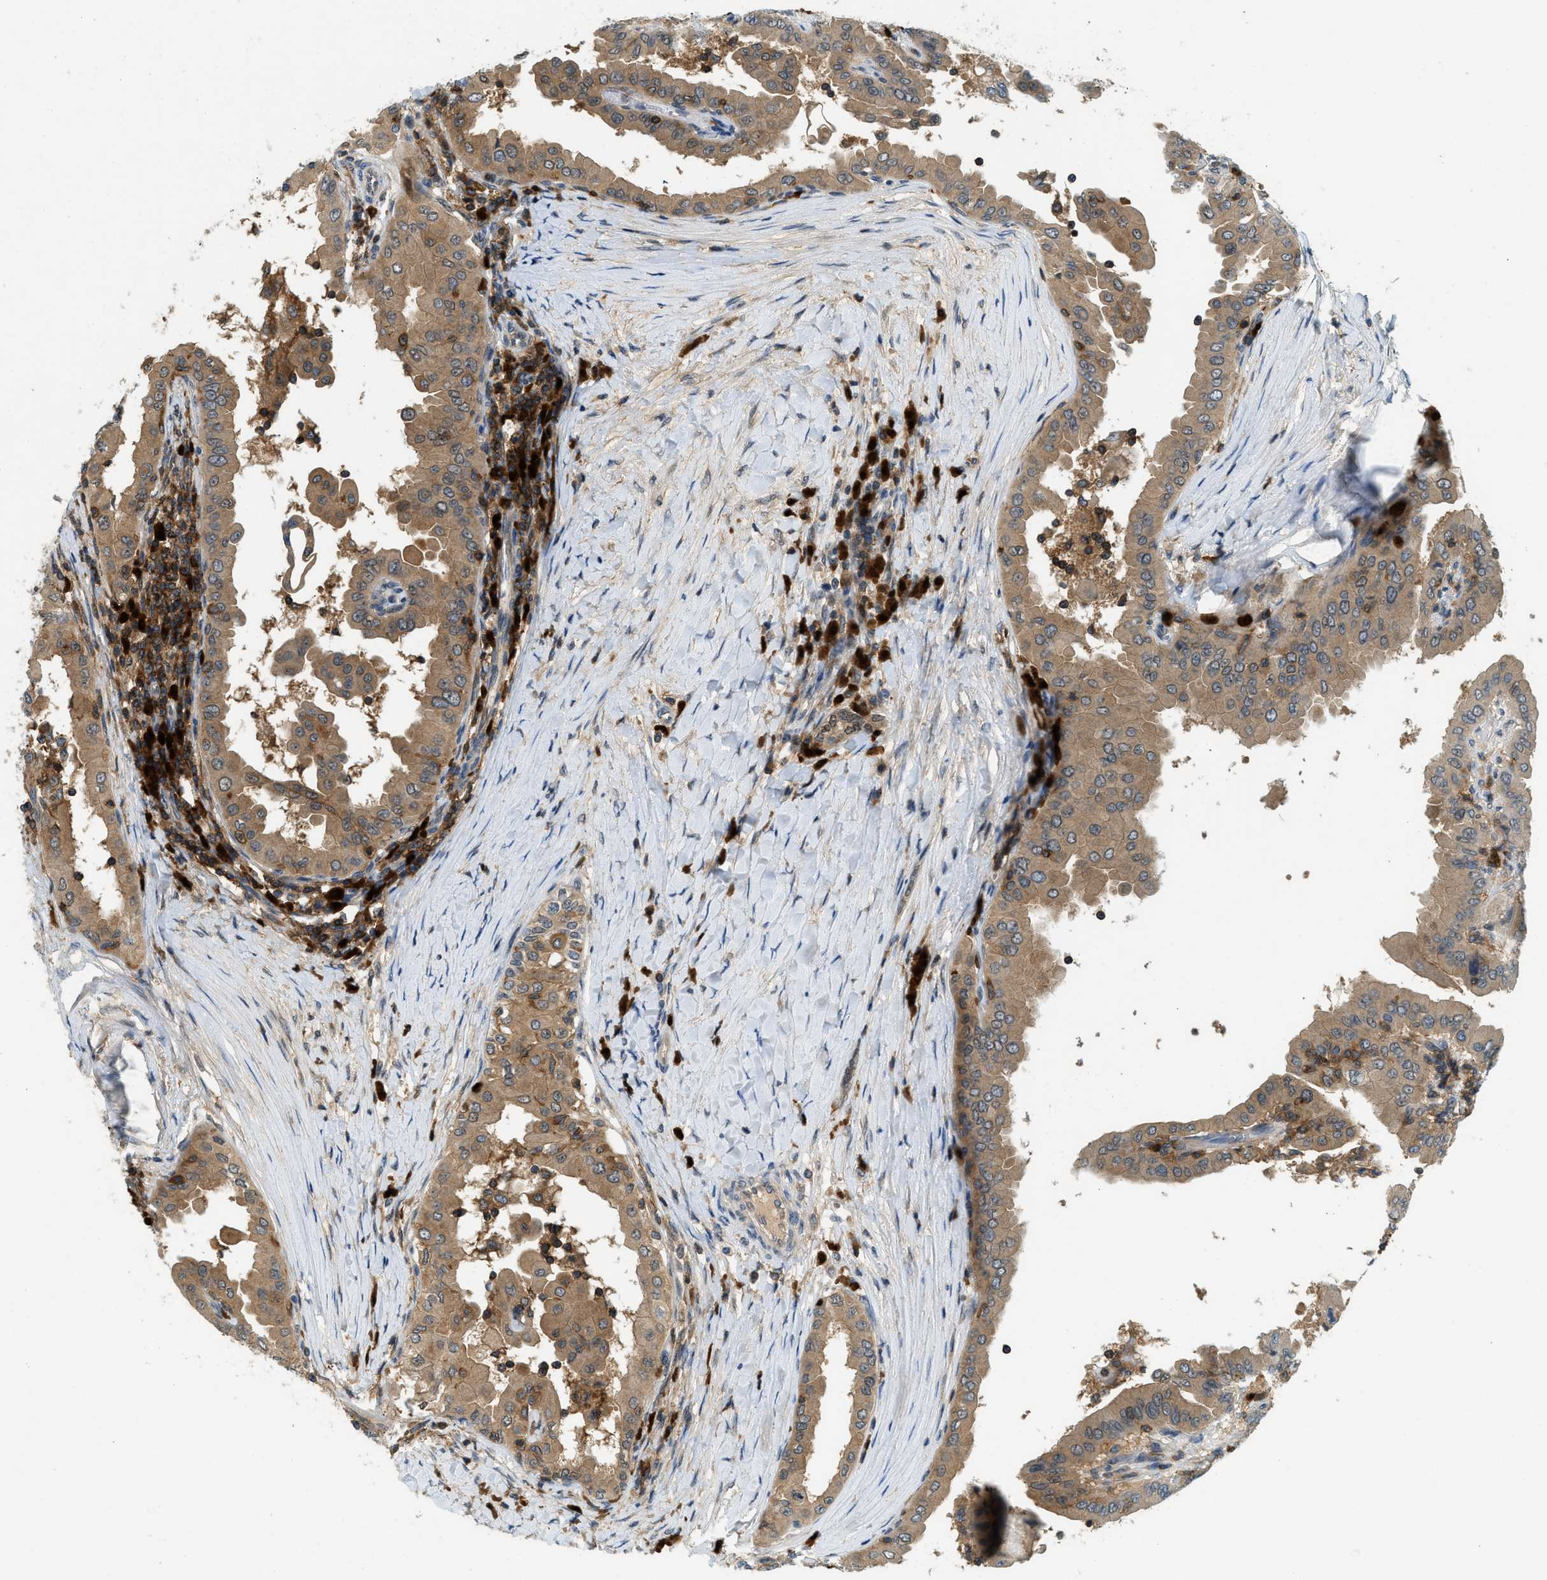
{"staining": {"intensity": "moderate", "quantity": "25%-75%", "location": "cytoplasmic/membranous"}, "tissue": "thyroid cancer", "cell_type": "Tumor cells", "image_type": "cancer", "snomed": [{"axis": "morphology", "description": "Papillary adenocarcinoma, NOS"}, {"axis": "topography", "description": "Thyroid gland"}], "caption": "Protein expression analysis of human papillary adenocarcinoma (thyroid) reveals moderate cytoplasmic/membranous expression in about 25%-75% of tumor cells.", "gene": "GMPPB", "patient": {"sex": "male", "age": 33}}